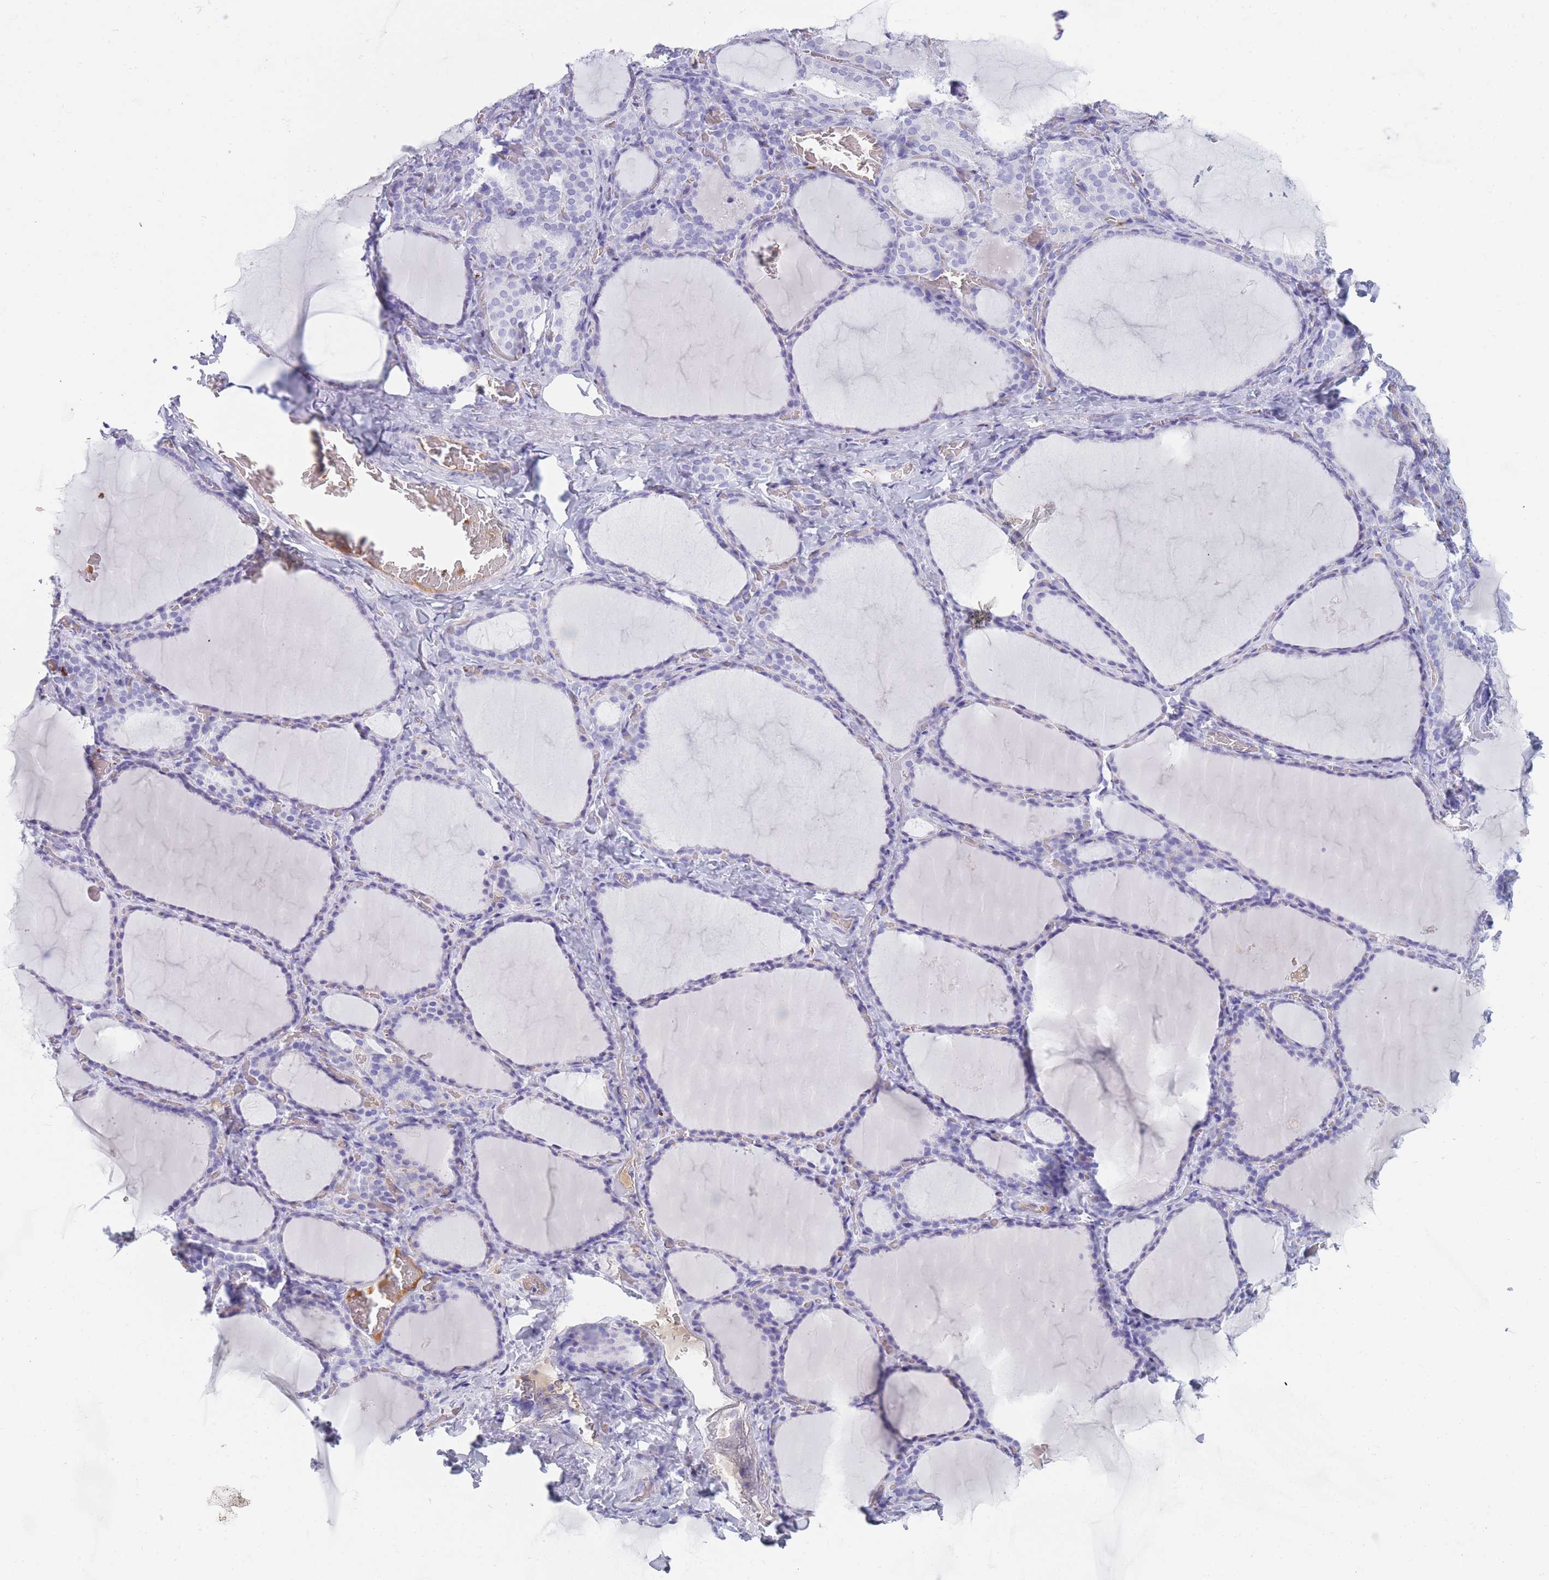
{"staining": {"intensity": "negative", "quantity": "none", "location": "none"}, "tissue": "thyroid gland", "cell_type": "Glandular cells", "image_type": "normal", "snomed": [{"axis": "morphology", "description": "Normal tissue, NOS"}, {"axis": "topography", "description": "Thyroid gland"}], "caption": "High power microscopy photomicrograph of an immunohistochemistry micrograph of benign thyroid gland, revealing no significant staining in glandular cells.", "gene": "TNFSF11", "patient": {"sex": "female", "age": 39}}